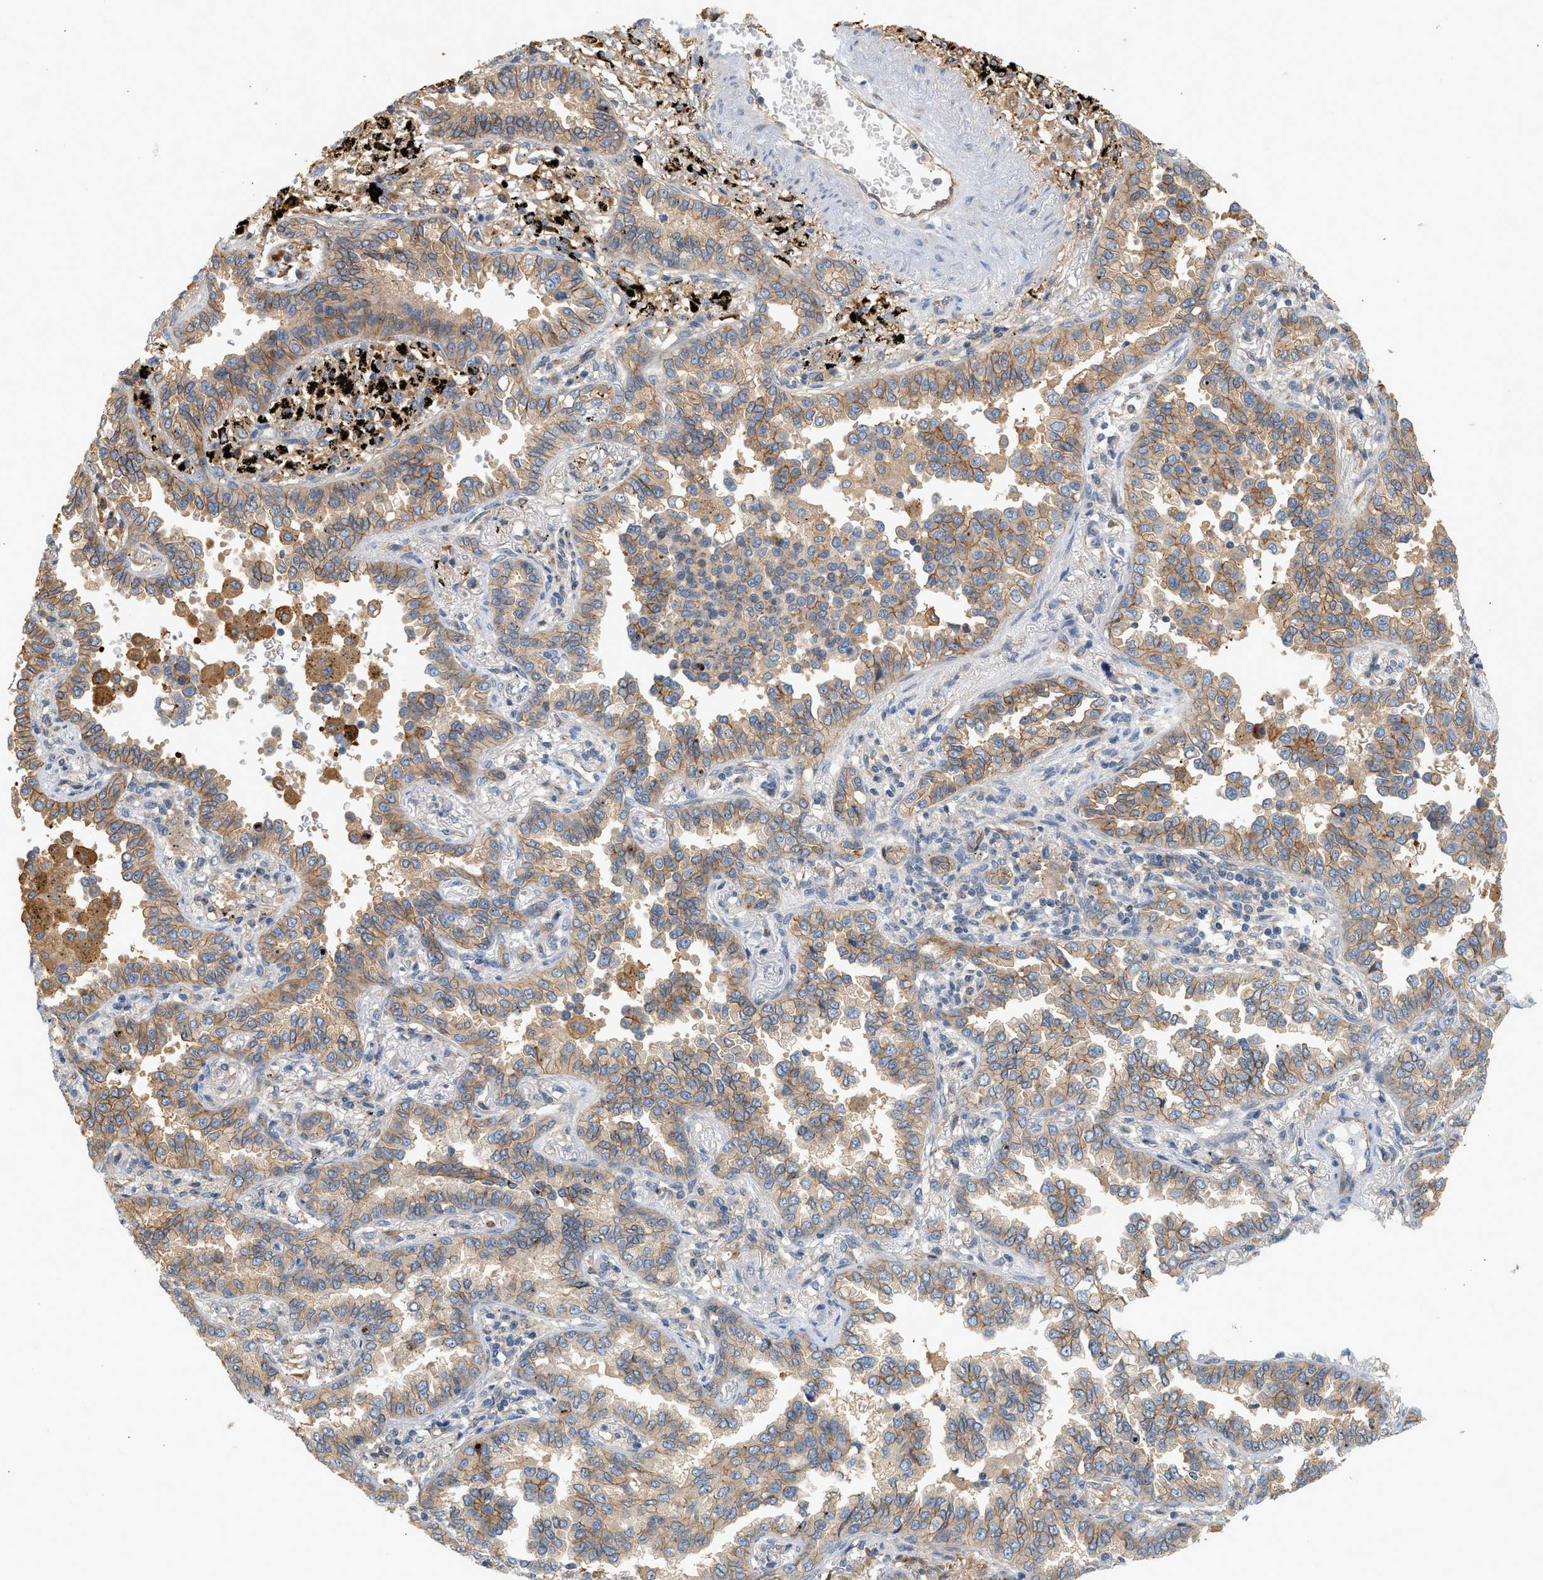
{"staining": {"intensity": "weak", "quantity": ">75%", "location": "cytoplasmic/membranous"}, "tissue": "lung cancer", "cell_type": "Tumor cells", "image_type": "cancer", "snomed": [{"axis": "morphology", "description": "Normal tissue, NOS"}, {"axis": "morphology", "description": "Adenocarcinoma, NOS"}, {"axis": "topography", "description": "Lung"}], "caption": "Tumor cells demonstrate low levels of weak cytoplasmic/membranous positivity in approximately >75% of cells in human lung cancer.", "gene": "CTXN1", "patient": {"sex": "male", "age": 59}}